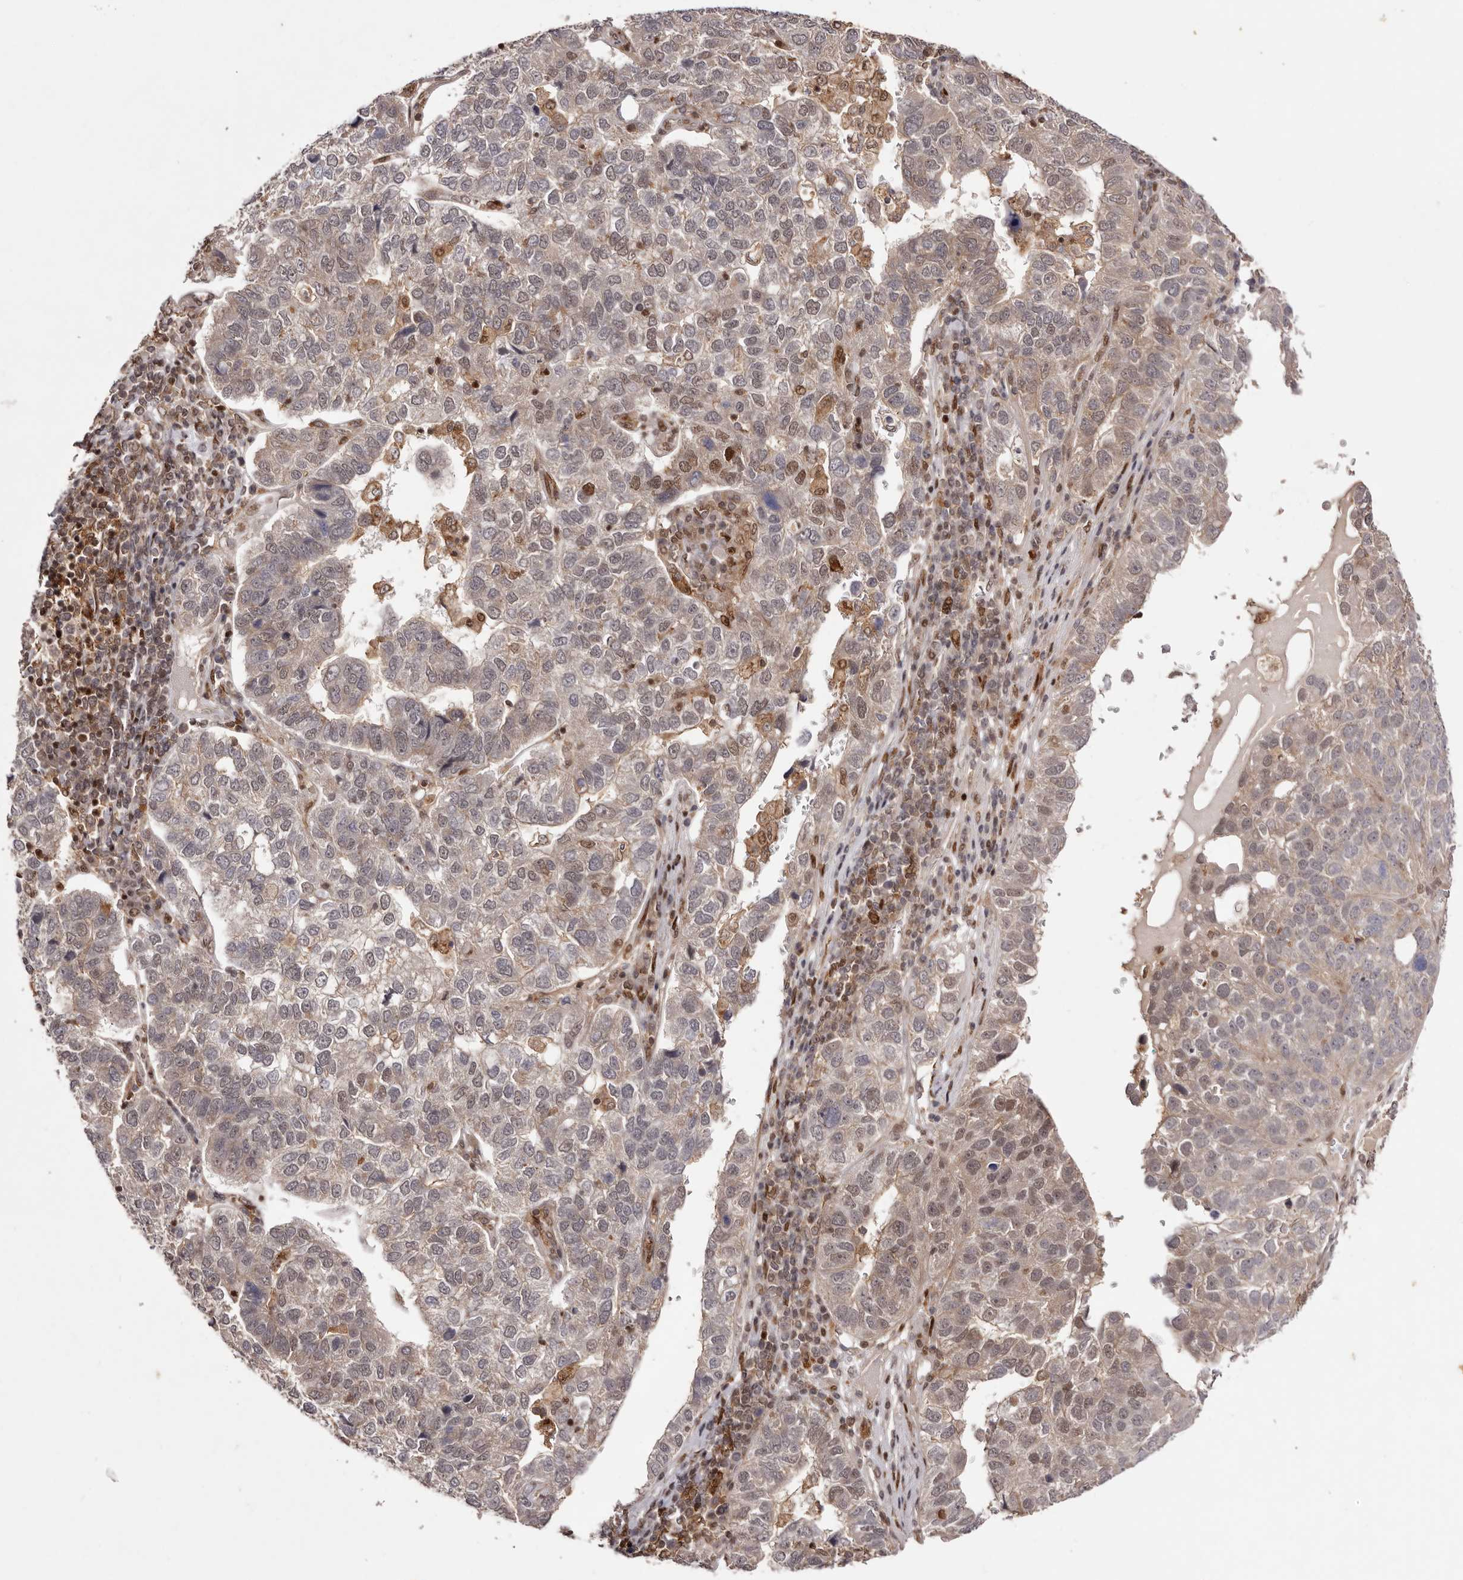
{"staining": {"intensity": "moderate", "quantity": "<25%", "location": "nuclear"}, "tissue": "pancreatic cancer", "cell_type": "Tumor cells", "image_type": "cancer", "snomed": [{"axis": "morphology", "description": "Adenocarcinoma, NOS"}, {"axis": "topography", "description": "Pancreas"}], "caption": "DAB immunohistochemical staining of human adenocarcinoma (pancreatic) demonstrates moderate nuclear protein expression in approximately <25% of tumor cells.", "gene": "FBXO5", "patient": {"sex": "female", "age": 61}}